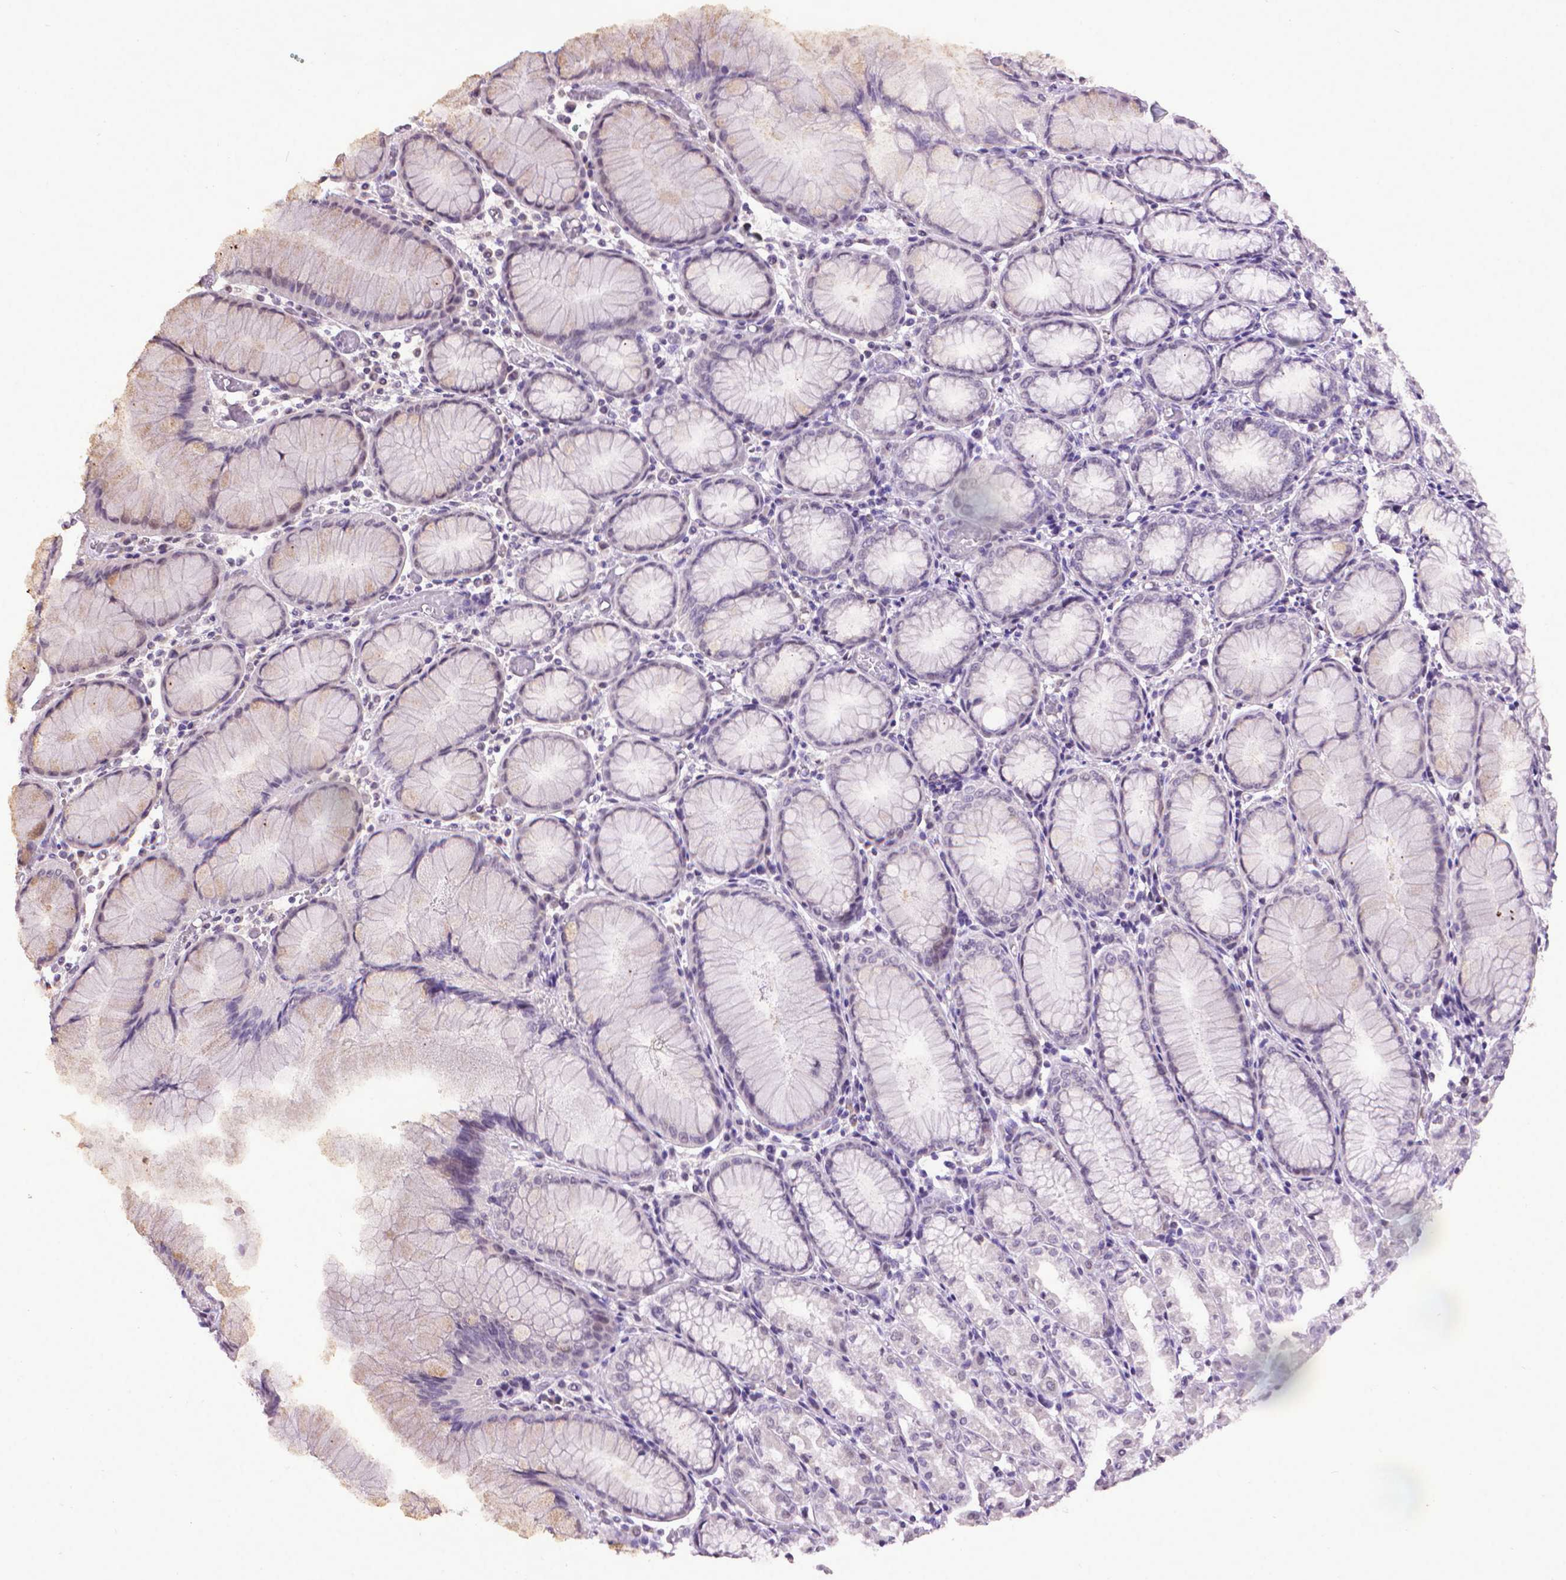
{"staining": {"intensity": "negative", "quantity": "none", "location": "none"}, "tissue": "stomach", "cell_type": "Glandular cells", "image_type": "normal", "snomed": [{"axis": "morphology", "description": "Normal tissue, NOS"}, {"axis": "topography", "description": "Stomach"}], "caption": "IHC of unremarkable human stomach displays no staining in glandular cells.", "gene": "KMO", "patient": {"sex": "female", "age": 57}}